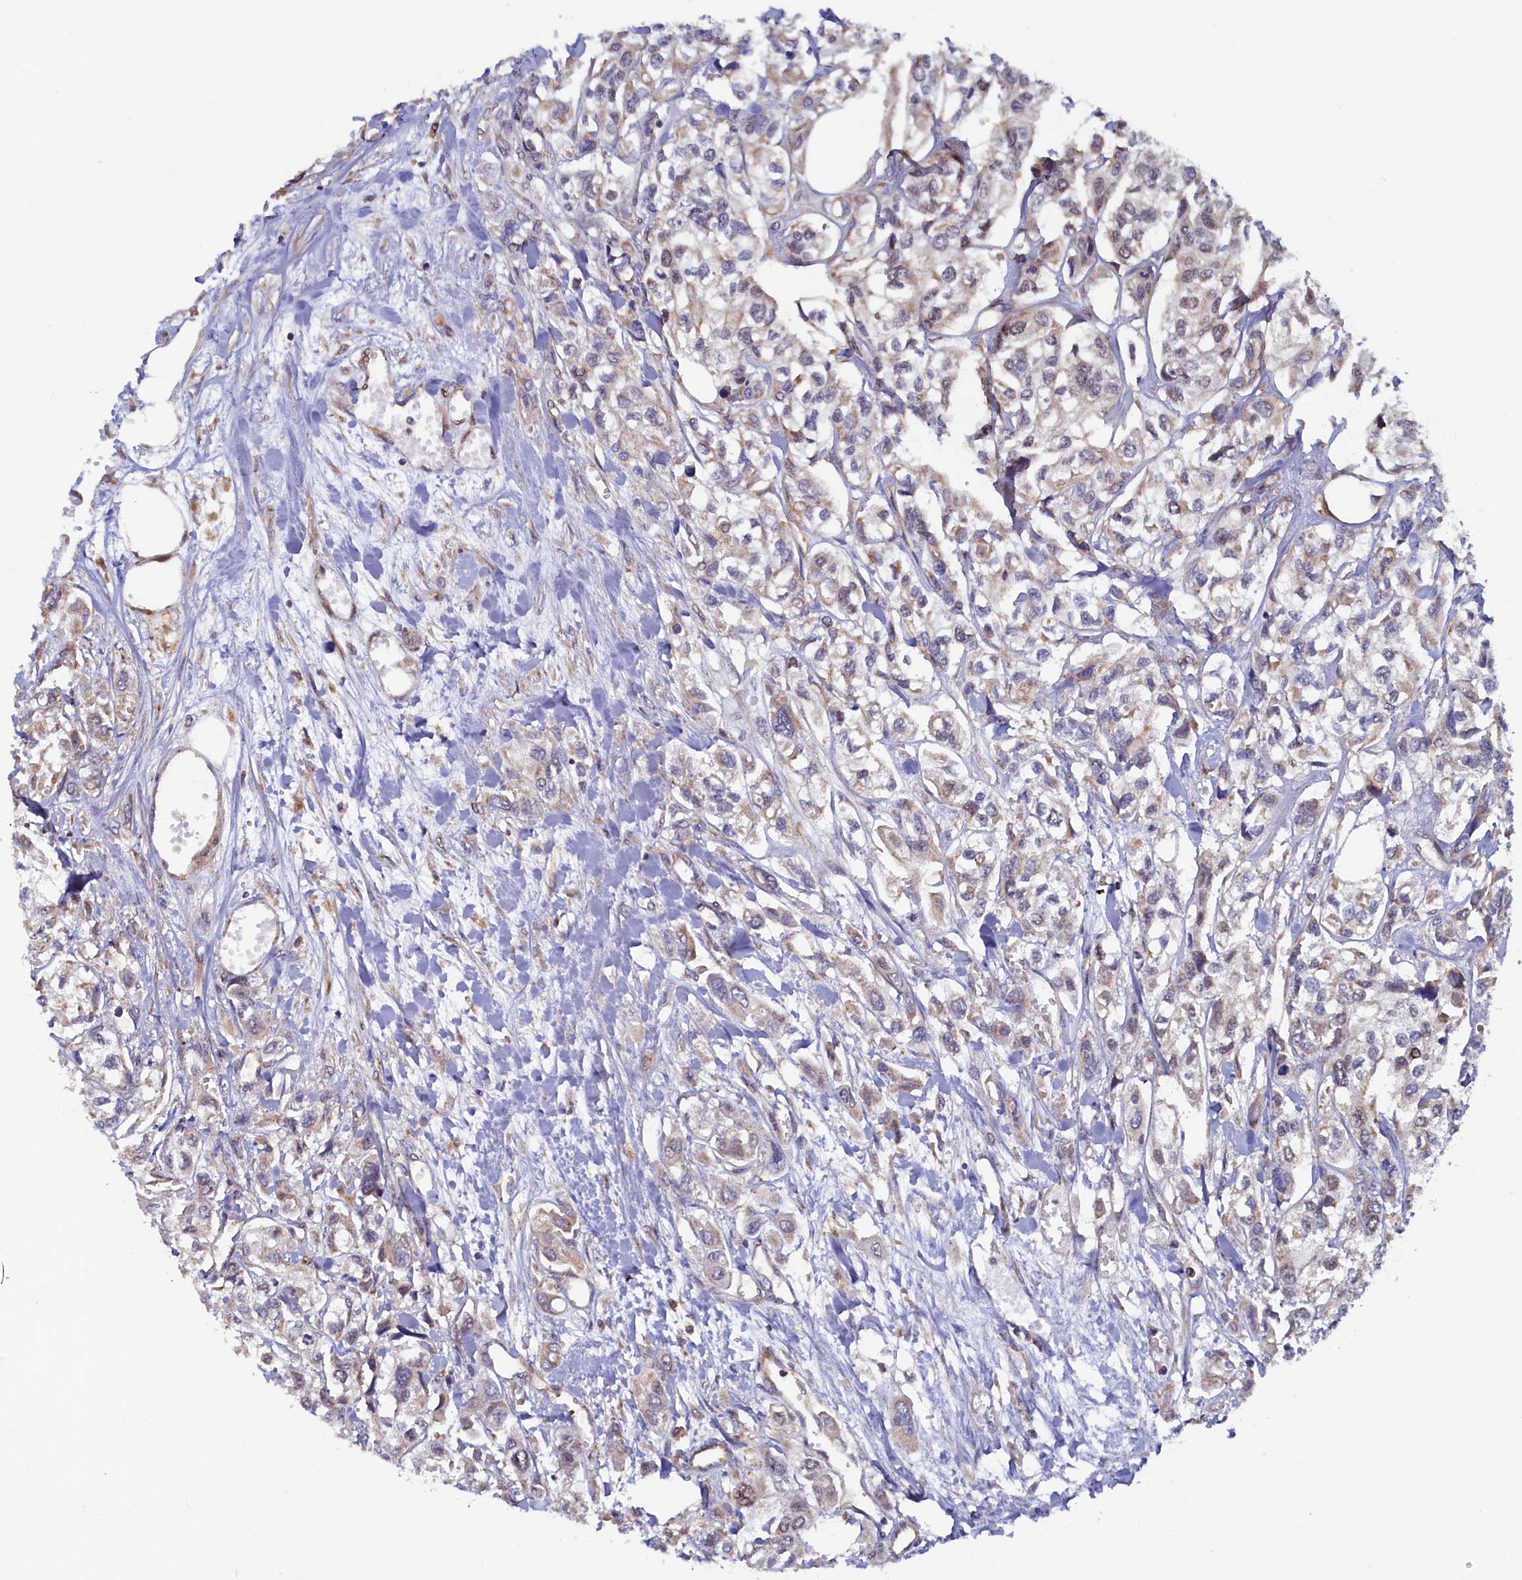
{"staining": {"intensity": "weak", "quantity": "<25%", "location": "cytoplasmic/membranous"}, "tissue": "urothelial cancer", "cell_type": "Tumor cells", "image_type": "cancer", "snomed": [{"axis": "morphology", "description": "Urothelial carcinoma, High grade"}, {"axis": "topography", "description": "Urinary bladder"}], "caption": "A histopathology image of urothelial cancer stained for a protein displays no brown staining in tumor cells.", "gene": "STX12", "patient": {"sex": "male", "age": 67}}